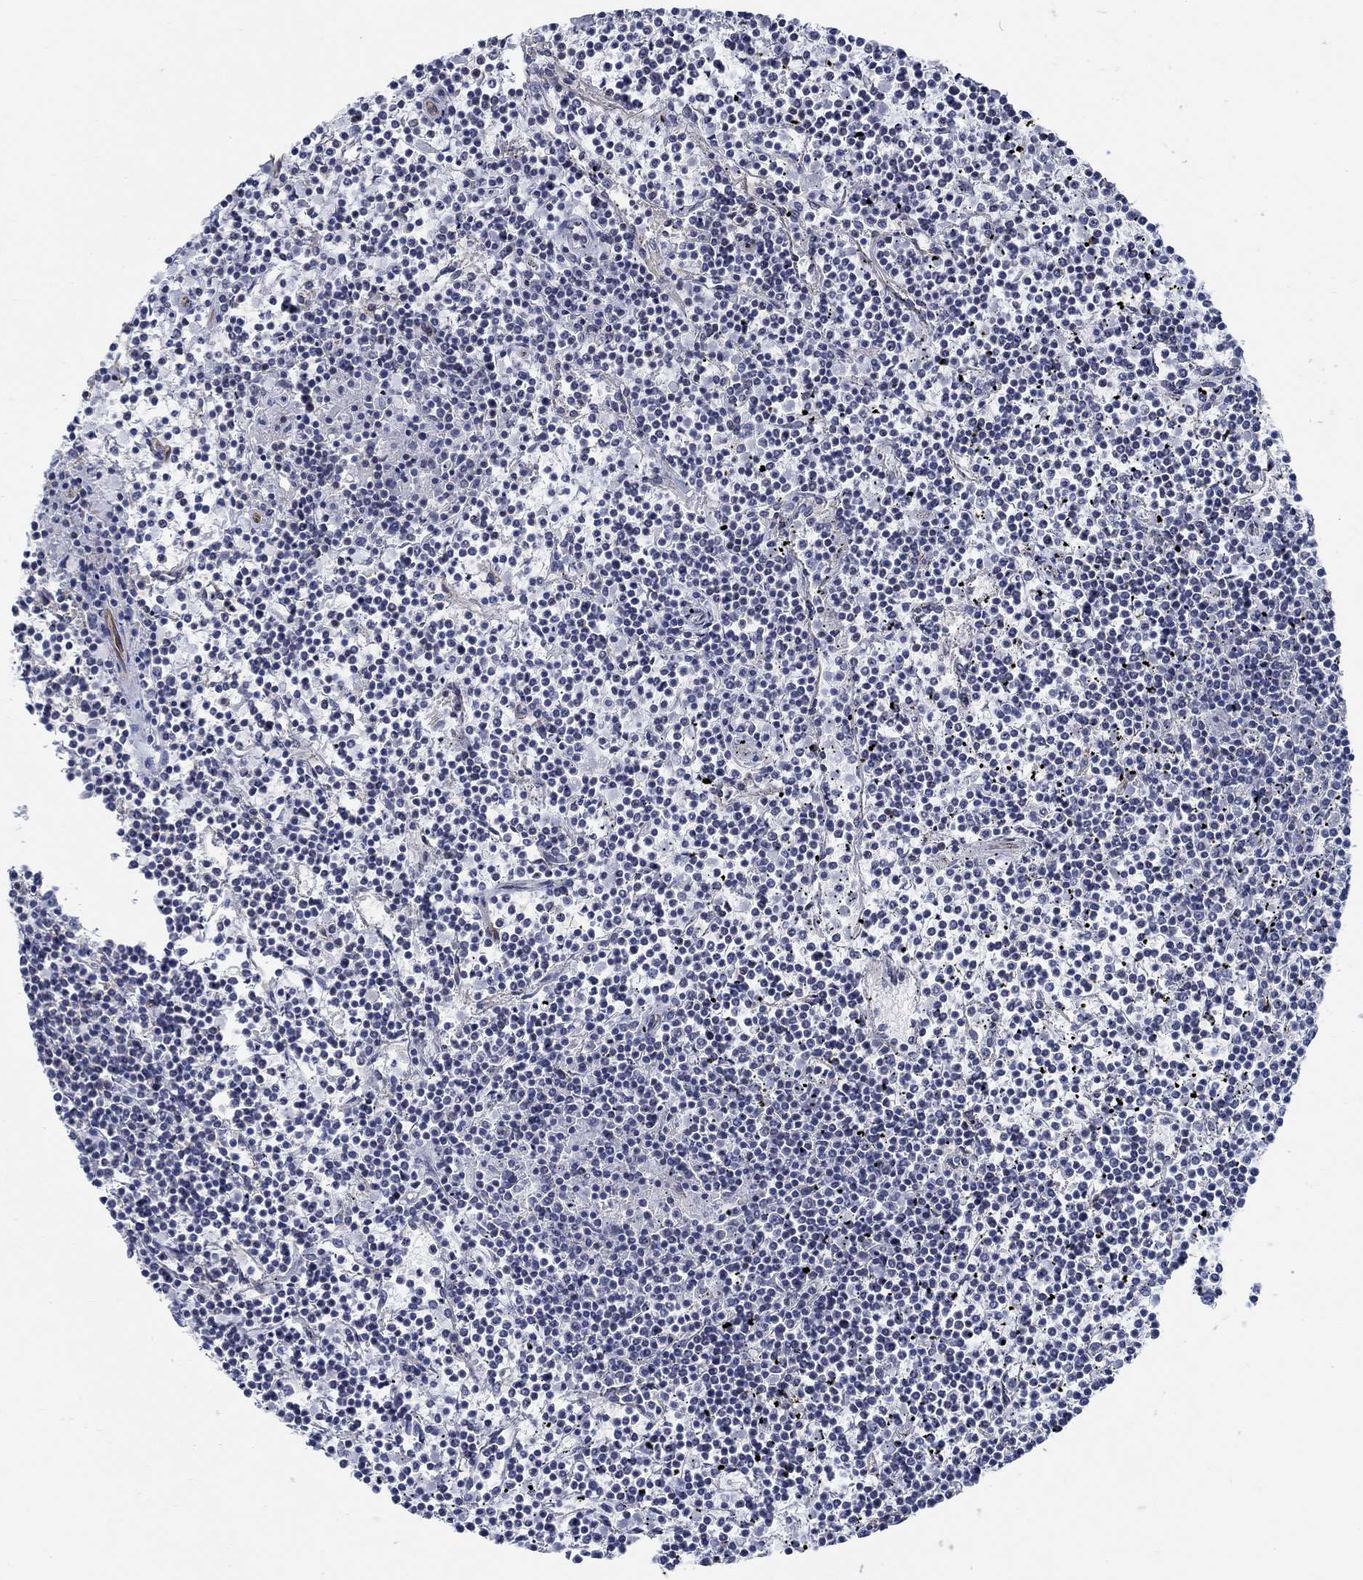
{"staining": {"intensity": "negative", "quantity": "none", "location": "none"}, "tissue": "lymphoma", "cell_type": "Tumor cells", "image_type": "cancer", "snomed": [{"axis": "morphology", "description": "Malignant lymphoma, non-Hodgkin's type, Low grade"}, {"axis": "topography", "description": "Spleen"}], "caption": "Immunohistochemical staining of lymphoma displays no significant staining in tumor cells.", "gene": "TMEM198", "patient": {"sex": "female", "age": 19}}